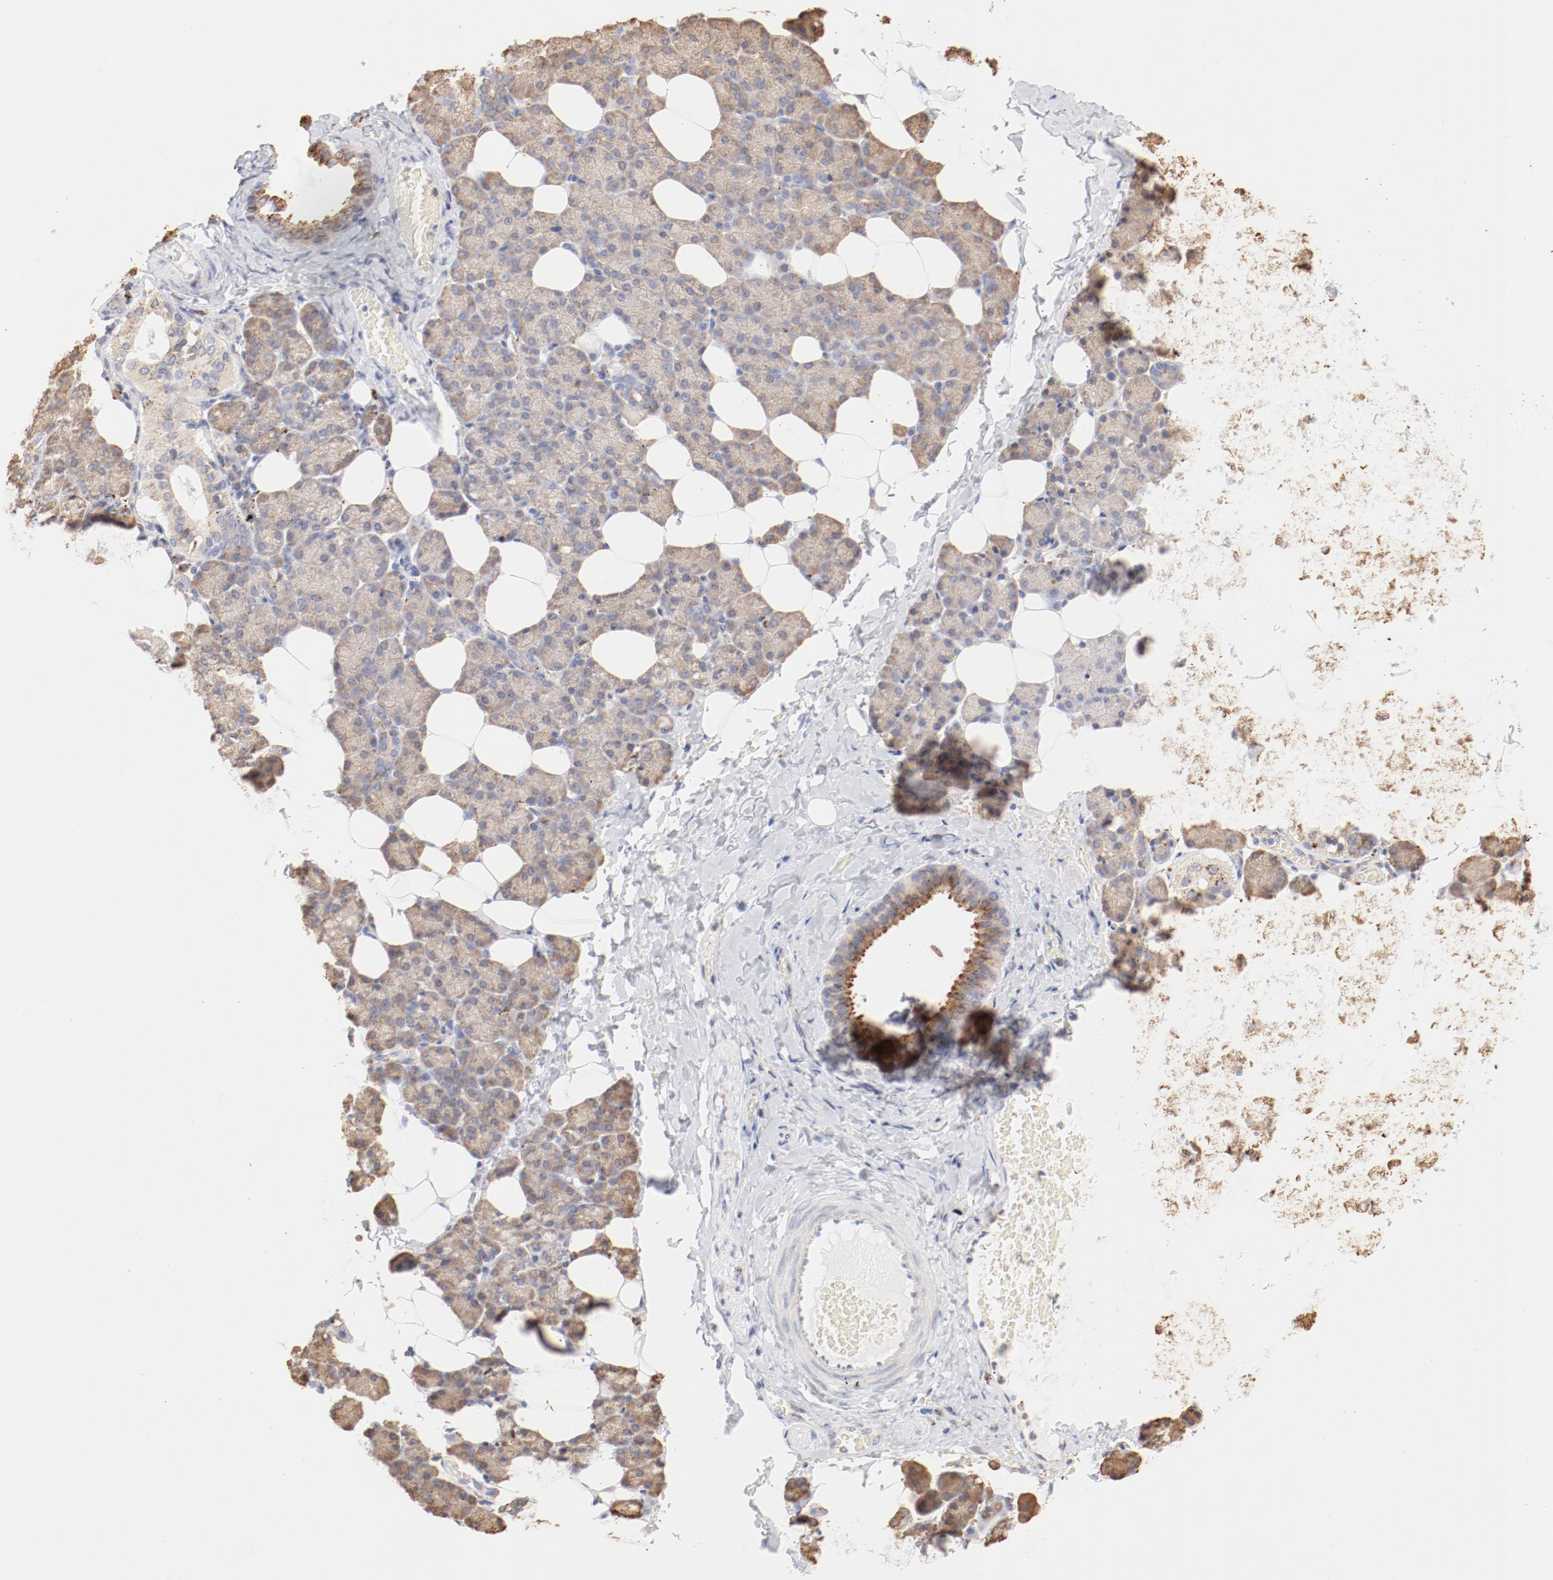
{"staining": {"intensity": "moderate", "quantity": ">75%", "location": "cytoplasmic/membranous"}, "tissue": "salivary gland", "cell_type": "Glandular cells", "image_type": "normal", "snomed": [{"axis": "morphology", "description": "Normal tissue, NOS"}, {"axis": "topography", "description": "Lymph node"}, {"axis": "topography", "description": "Salivary gland"}], "caption": "IHC (DAB (3,3'-diaminobenzidine)) staining of normal human salivary gland shows moderate cytoplasmic/membranous protein staining in approximately >75% of glandular cells. The staining is performed using DAB brown chromogen to label protein expression. The nuclei are counter-stained blue using hematoxylin.", "gene": "CTSH", "patient": {"sex": "male", "age": 8}}